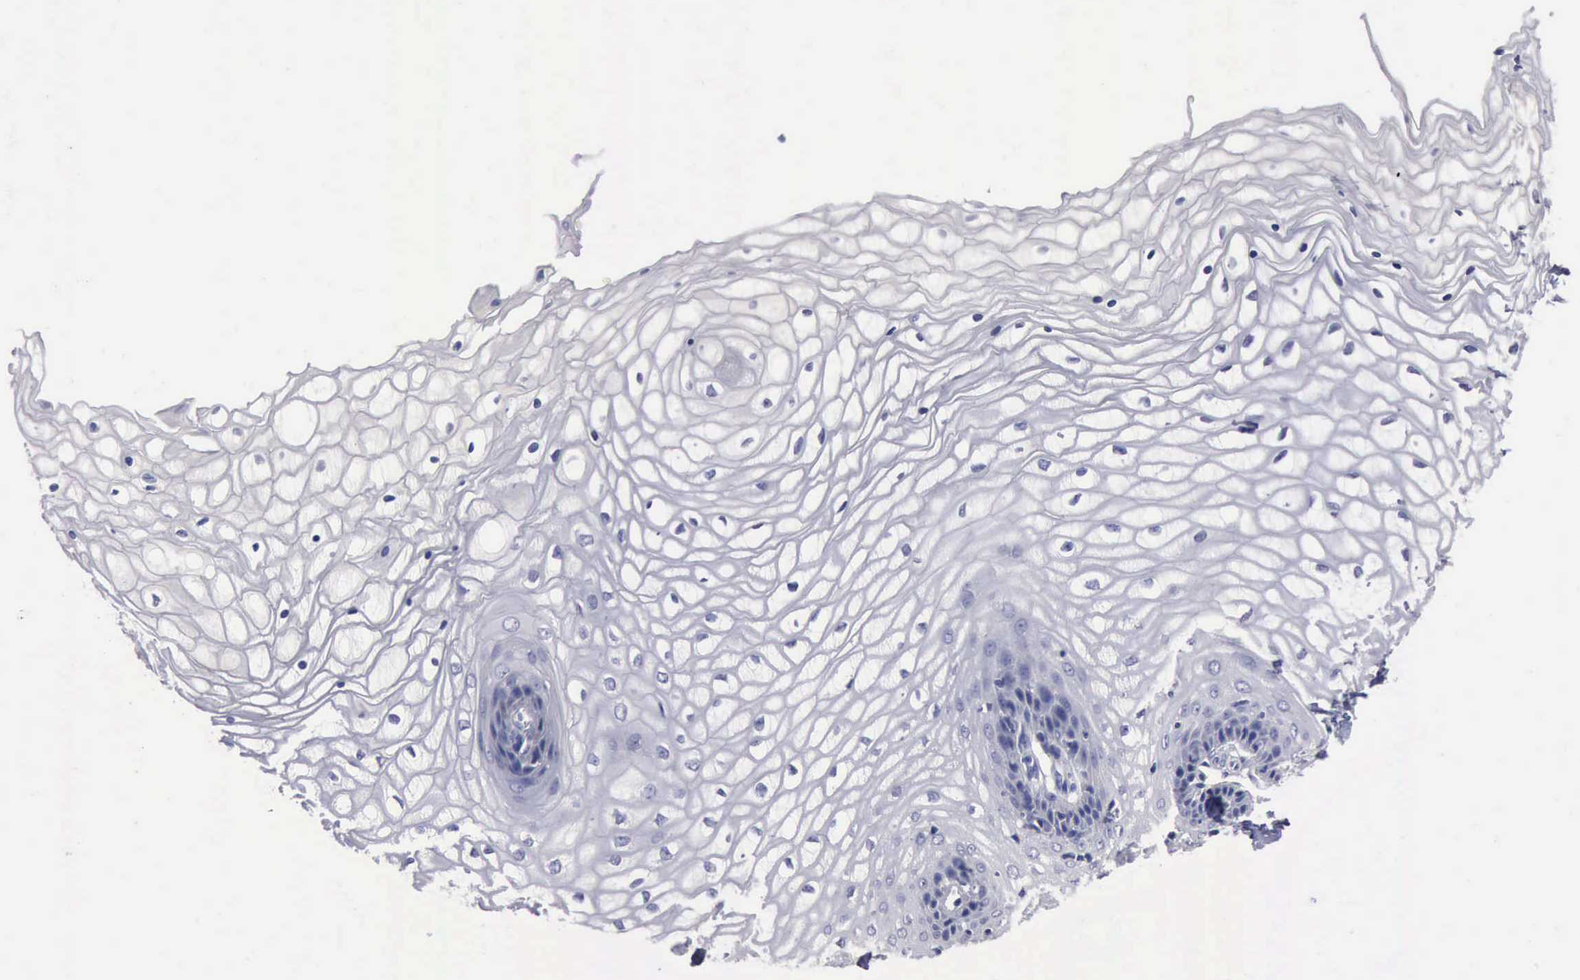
{"staining": {"intensity": "negative", "quantity": "none", "location": "none"}, "tissue": "vagina", "cell_type": "Squamous epithelial cells", "image_type": "normal", "snomed": [{"axis": "morphology", "description": "Normal tissue, NOS"}, {"axis": "topography", "description": "Vagina"}], "caption": "Immunohistochemistry of unremarkable human vagina shows no positivity in squamous epithelial cells.", "gene": "PTGS2", "patient": {"sex": "female", "age": 34}}